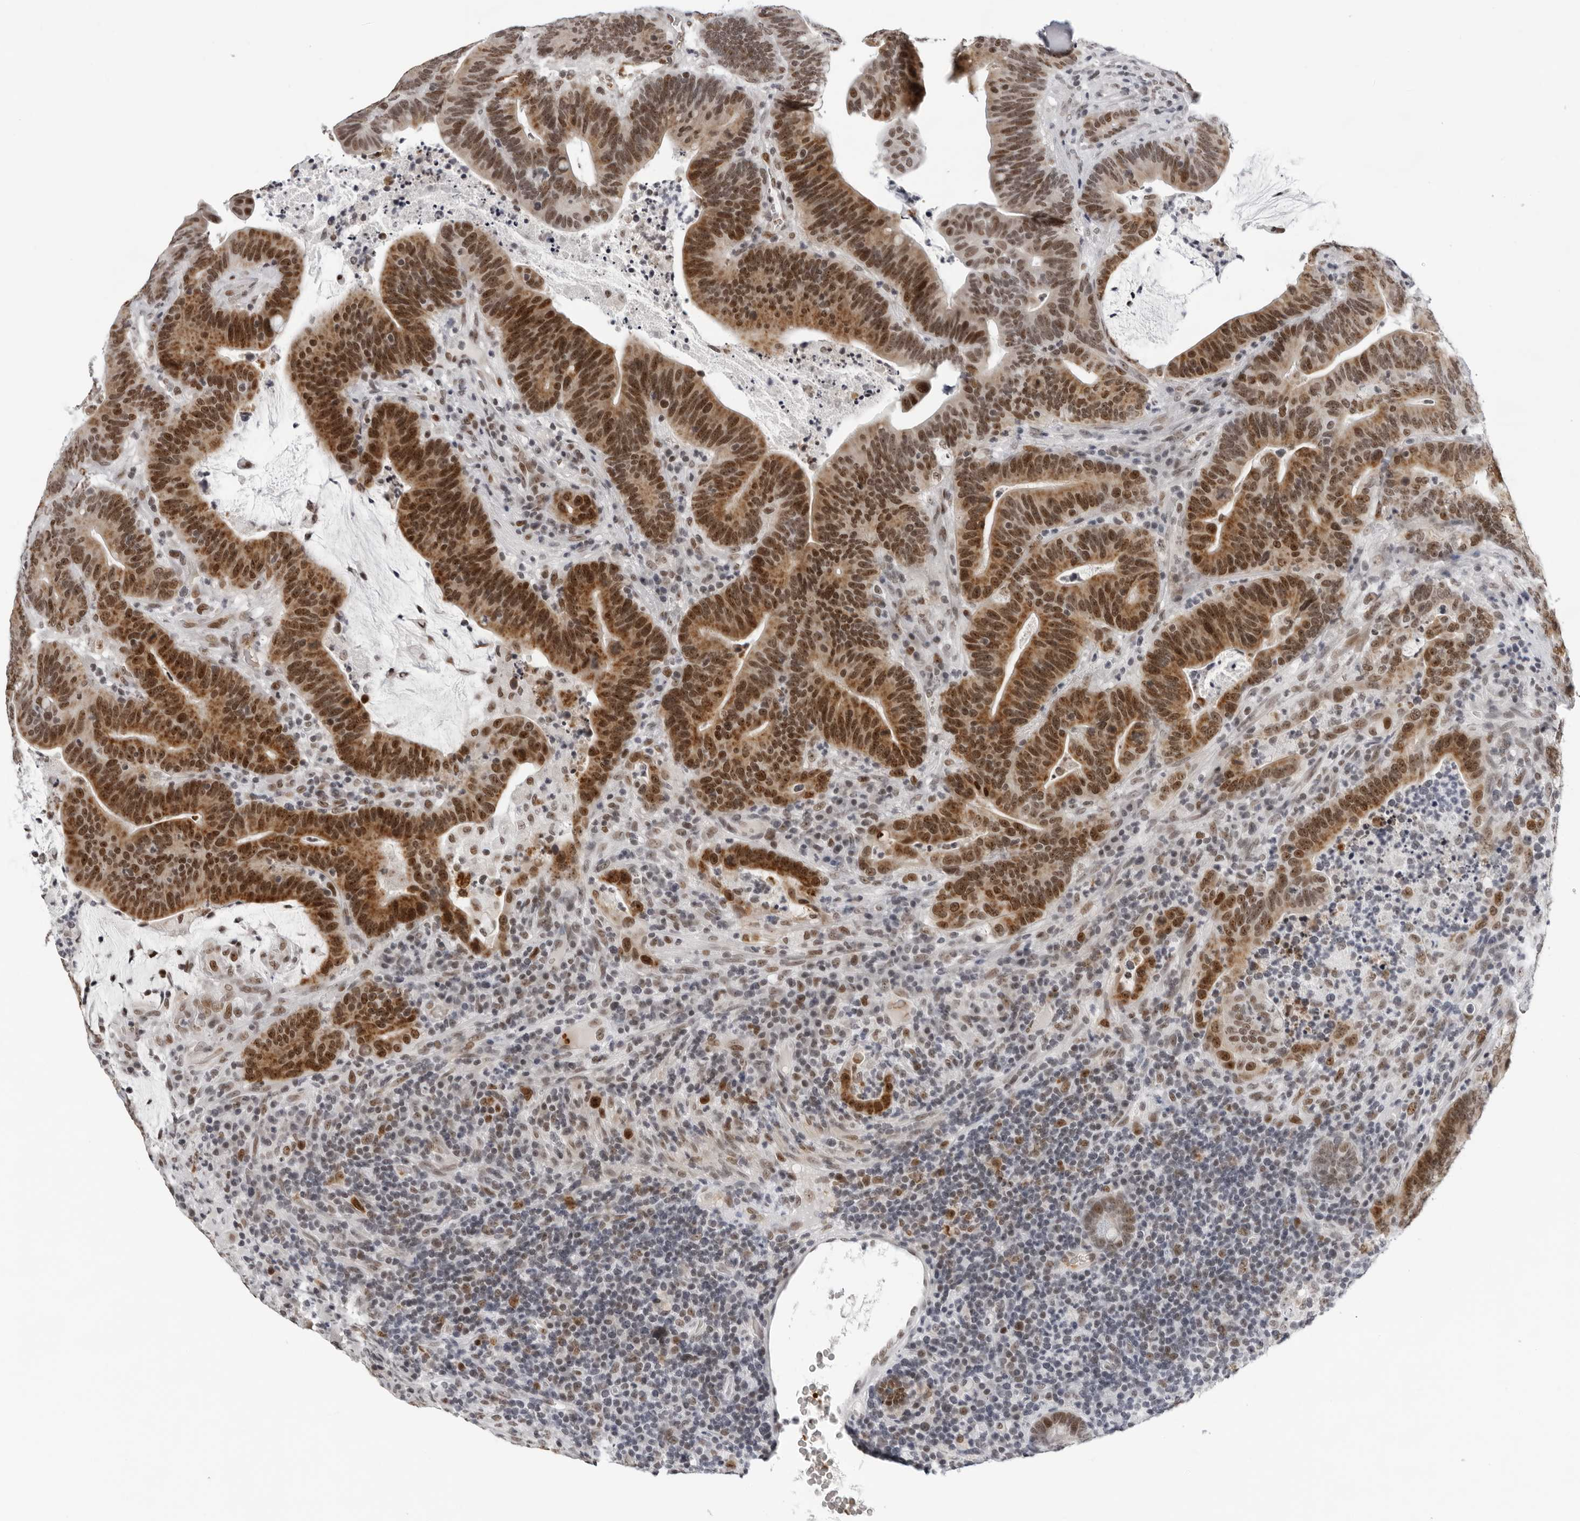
{"staining": {"intensity": "strong", "quantity": ">75%", "location": "cytoplasmic/membranous,nuclear"}, "tissue": "colorectal cancer", "cell_type": "Tumor cells", "image_type": "cancer", "snomed": [{"axis": "morphology", "description": "Adenocarcinoma, NOS"}, {"axis": "topography", "description": "Colon"}], "caption": "Colorectal adenocarcinoma stained with immunohistochemistry exhibits strong cytoplasmic/membranous and nuclear expression in about >75% of tumor cells.", "gene": "USP1", "patient": {"sex": "female", "age": 66}}